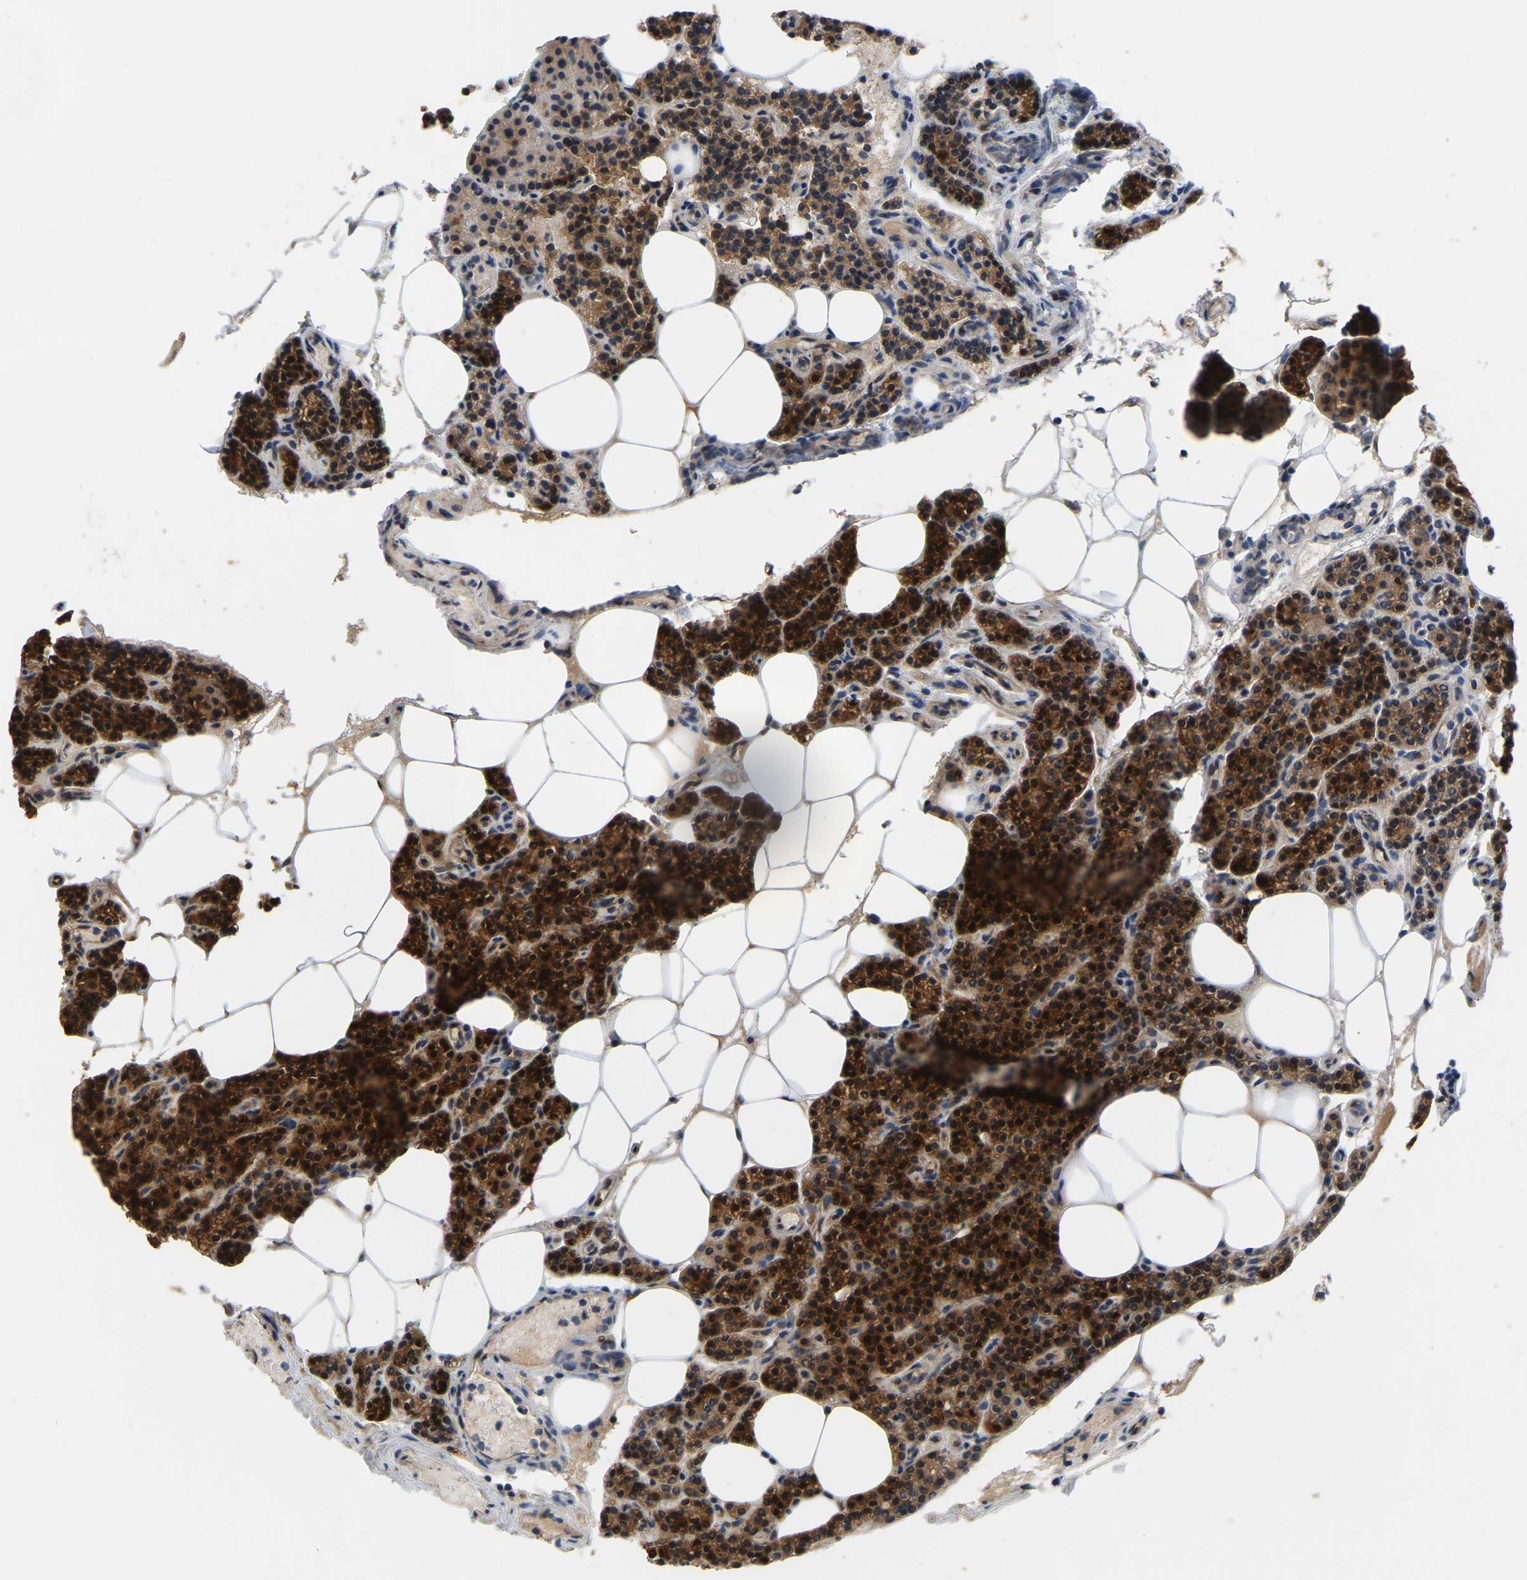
{"staining": {"intensity": "strong", "quantity": ">75%", "location": "cytoplasmic/membranous,nuclear"}, "tissue": "parathyroid gland", "cell_type": "Glandular cells", "image_type": "normal", "snomed": [{"axis": "morphology", "description": "Normal tissue, NOS"}, {"axis": "morphology", "description": "Adenoma, NOS"}, {"axis": "topography", "description": "Parathyroid gland"}], "caption": "Protein analysis of benign parathyroid gland reveals strong cytoplasmic/membranous,nuclear positivity in approximately >75% of glandular cells. (DAB (3,3'-diaminobenzidine) IHC, brown staining for protein, blue staining for nuclei).", "gene": "GARS1", "patient": {"sex": "female", "age": 70}}